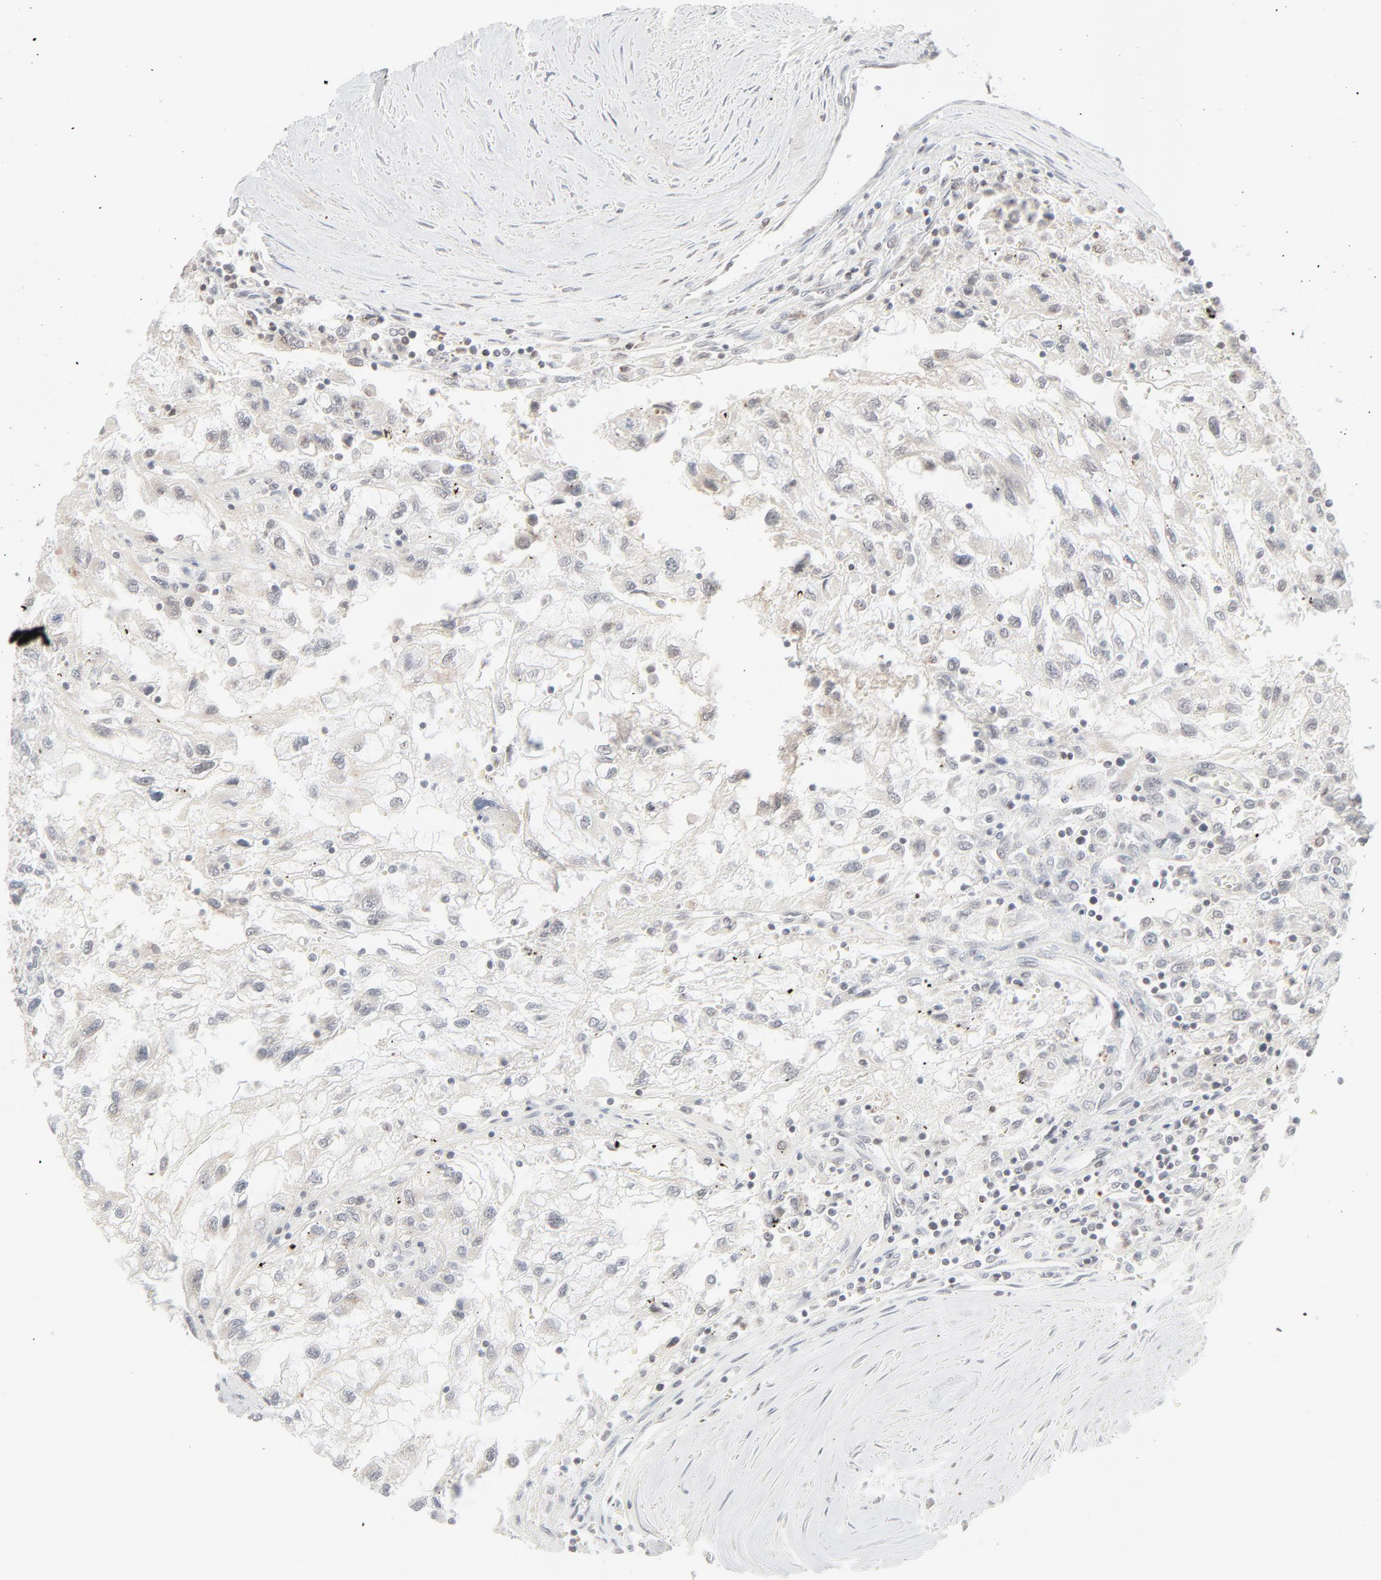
{"staining": {"intensity": "negative", "quantity": "none", "location": "none"}, "tissue": "renal cancer", "cell_type": "Tumor cells", "image_type": "cancer", "snomed": [{"axis": "morphology", "description": "Normal tissue, NOS"}, {"axis": "morphology", "description": "Adenocarcinoma, NOS"}, {"axis": "topography", "description": "Kidney"}], "caption": "The immunohistochemistry (IHC) histopathology image has no significant positivity in tumor cells of renal adenocarcinoma tissue. (Stains: DAB (3,3'-diaminobenzidine) immunohistochemistry with hematoxylin counter stain, Microscopy: brightfield microscopy at high magnification).", "gene": "MAD1L1", "patient": {"sex": "male", "age": 71}}